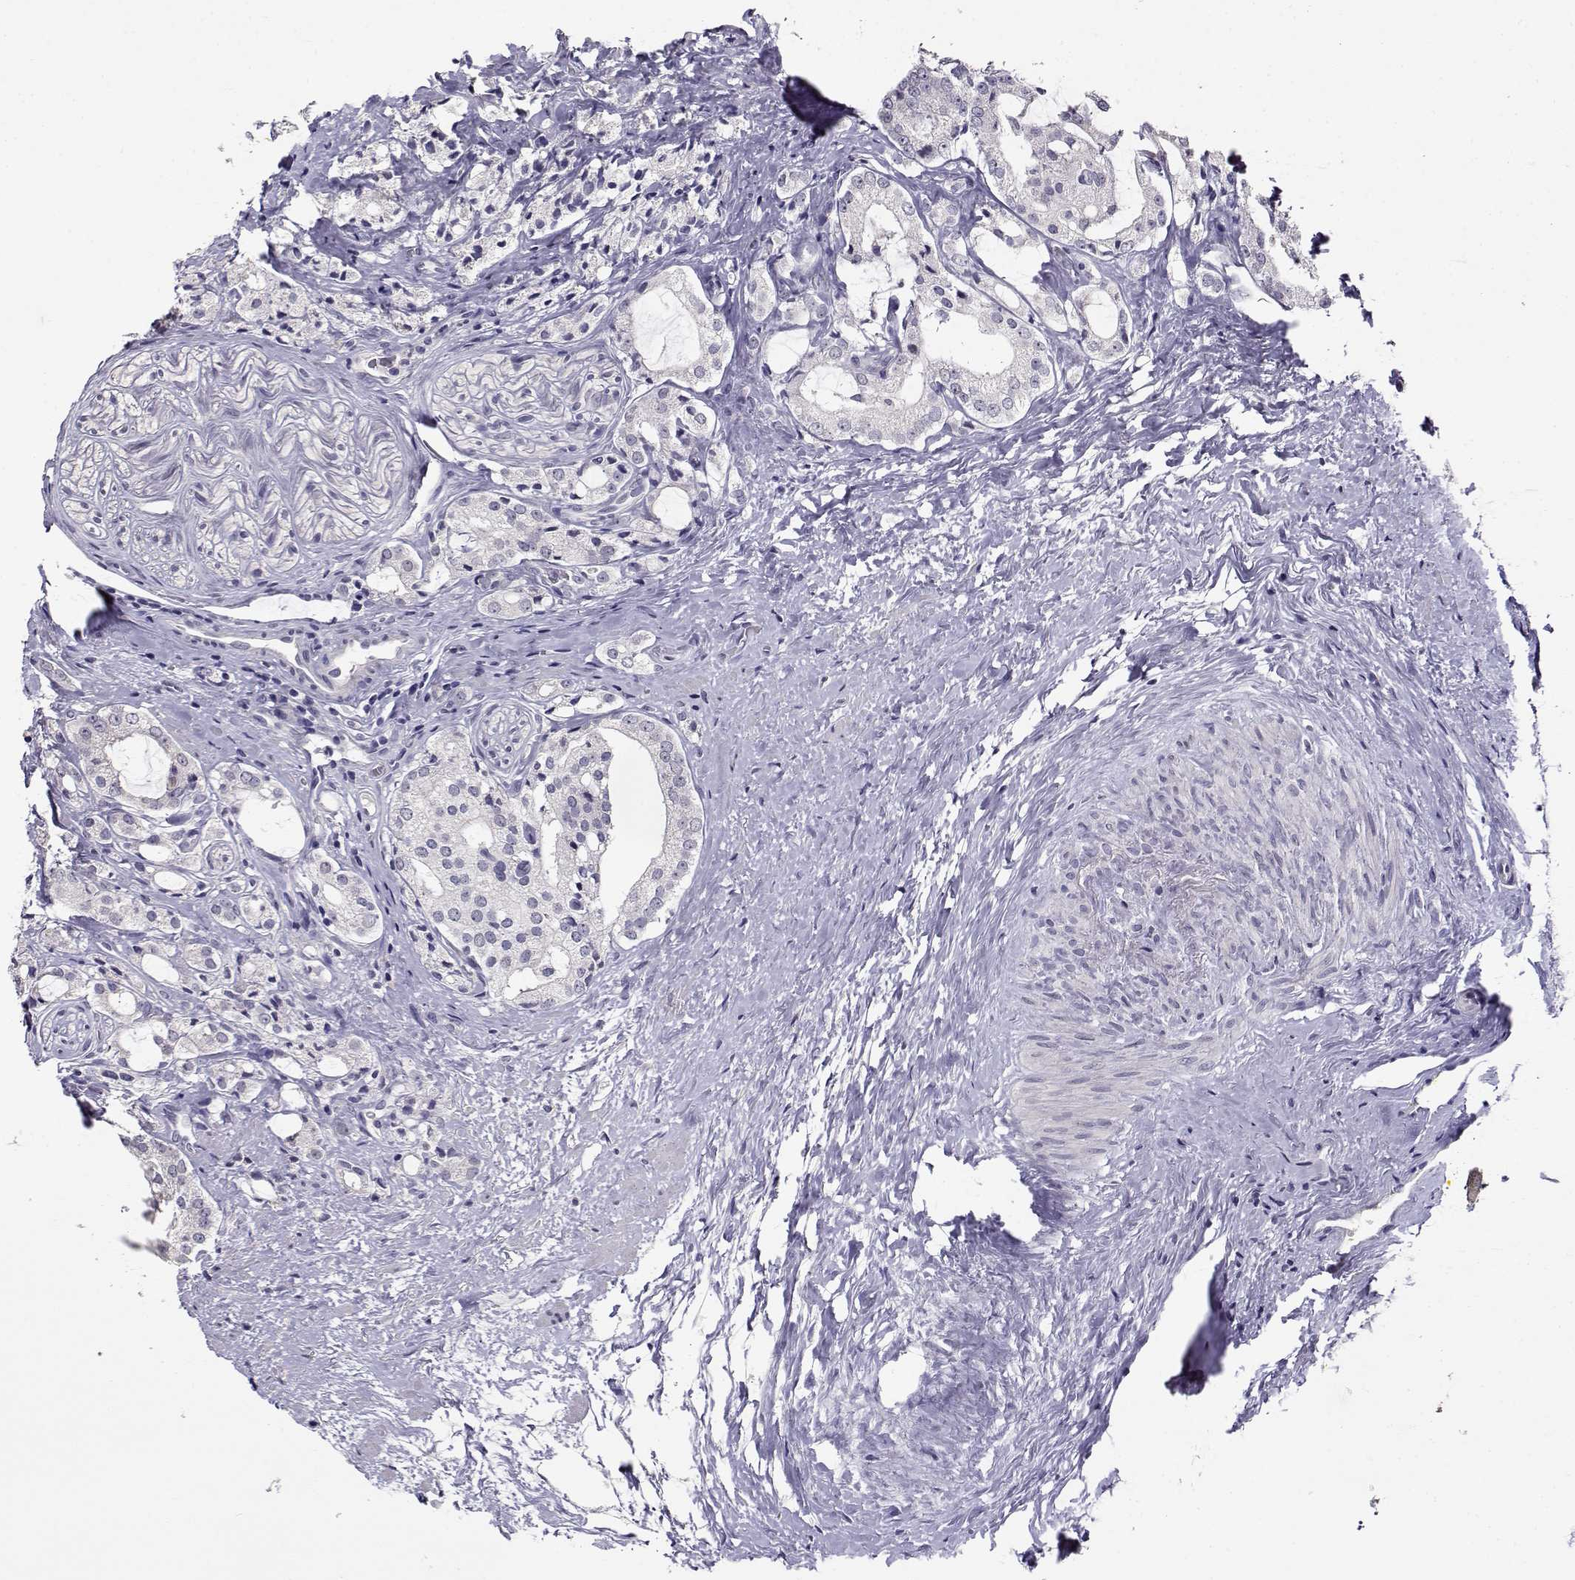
{"staining": {"intensity": "negative", "quantity": "none", "location": "none"}, "tissue": "prostate cancer", "cell_type": "Tumor cells", "image_type": "cancer", "snomed": [{"axis": "morphology", "description": "Adenocarcinoma, NOS"}, {"axis": "topography", "description": "Prostate"}], "caption": "Image shows no significant protein staining in tumor cells of adenocarcinoma (prostate). (DAB (3,3'-diaminobenzidine) IHC visualized using brightfield microscopy, high magnification).", "gene": "RHOXF2", "patient": {"sex": "male", "age": 66}}